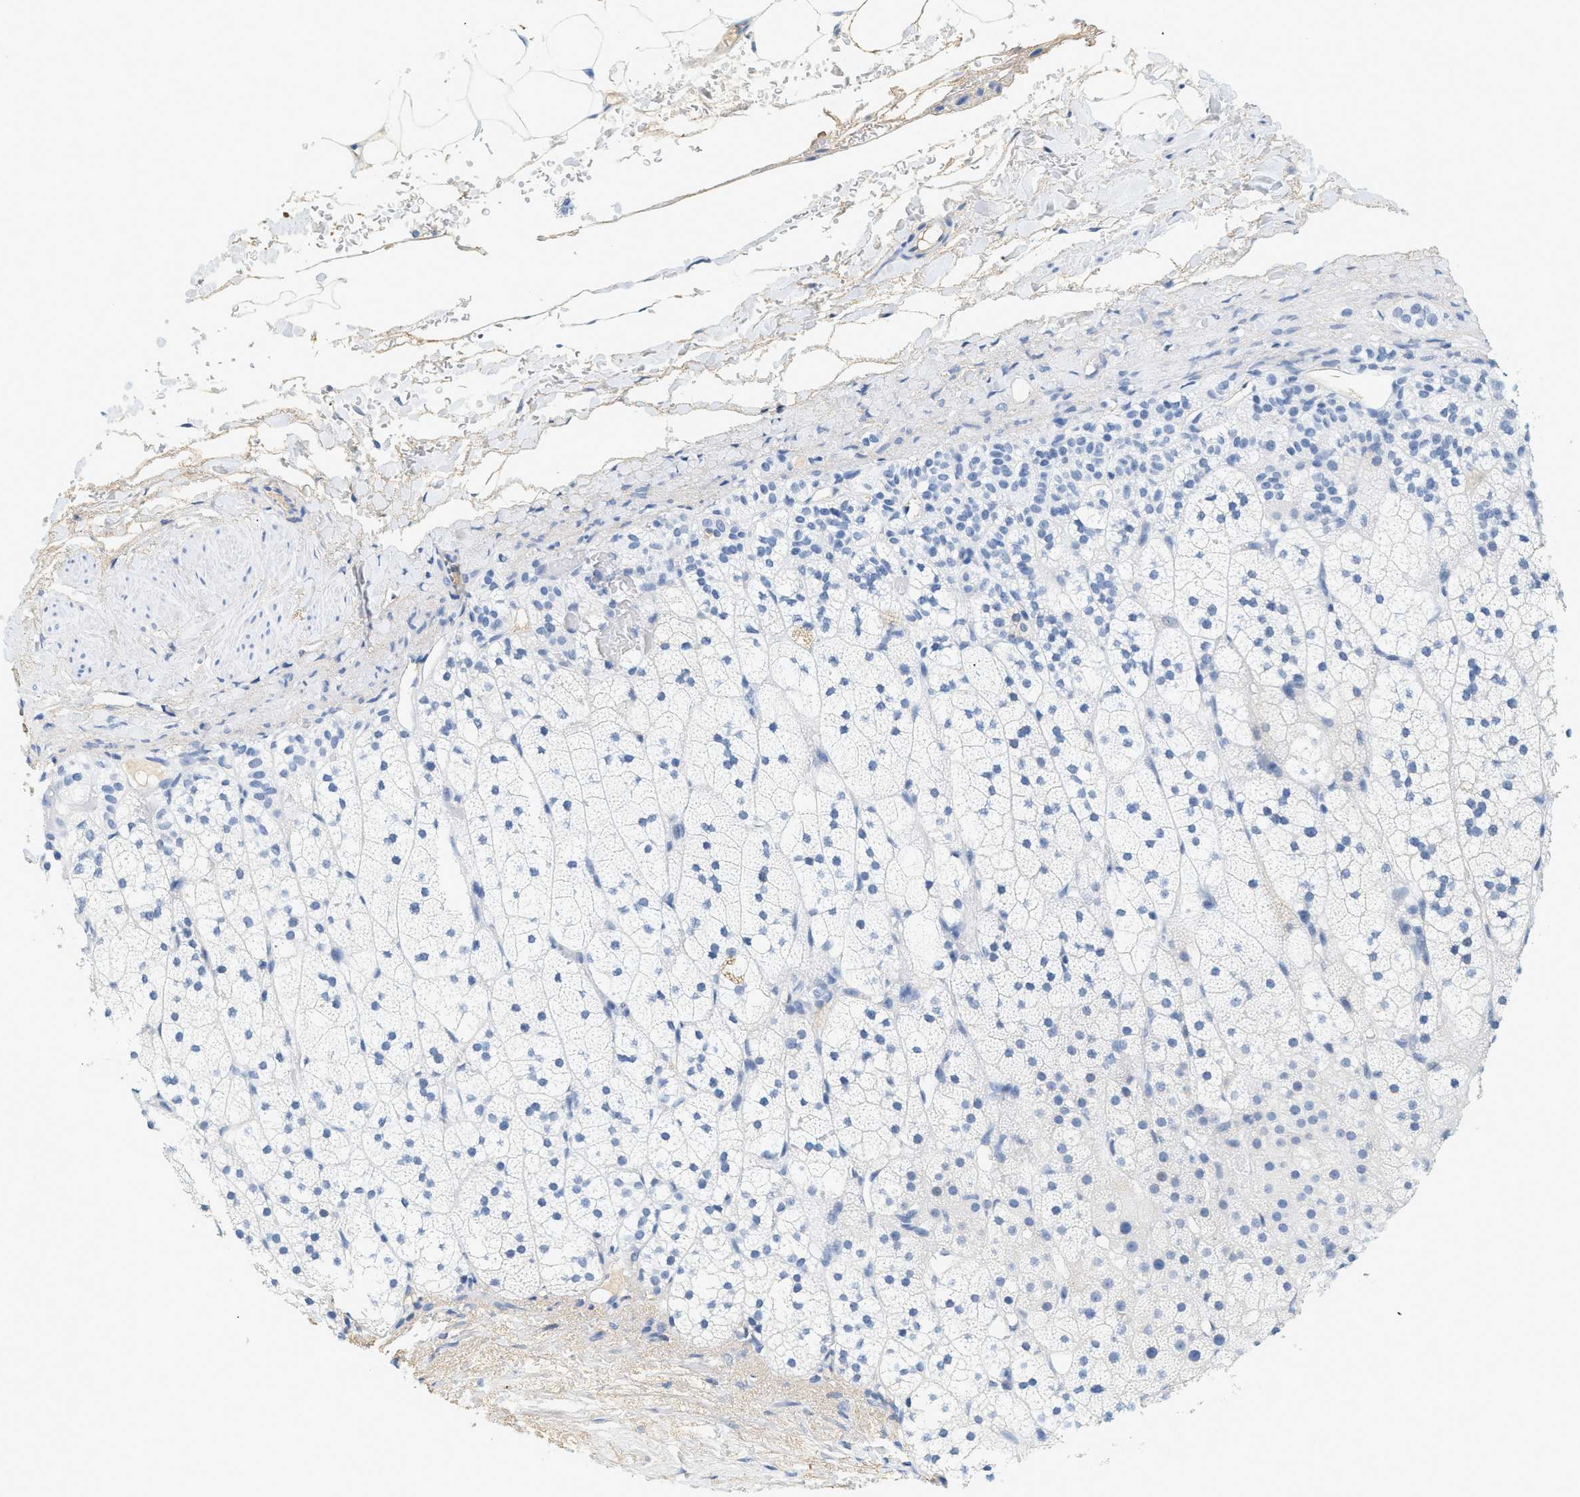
{"staining": {"intensity": "negative", "quantity": "none", "location": "none"}, "tissue": "adrenal gland", "cell_type": "Glandular cells", "image_type": "normal", "snomed": [{"axis": "morphology", "description": "Normal tissue, NOS"}, {"axis": "topography", "description": "Adrenal gland"}], "caption": "Adrenal gland stained for a protein using immunohistochemistry (IHC) reveals no staining glandular cells.", "gene": "LCN2", "patient": {"sex": "male", "age": 35}}